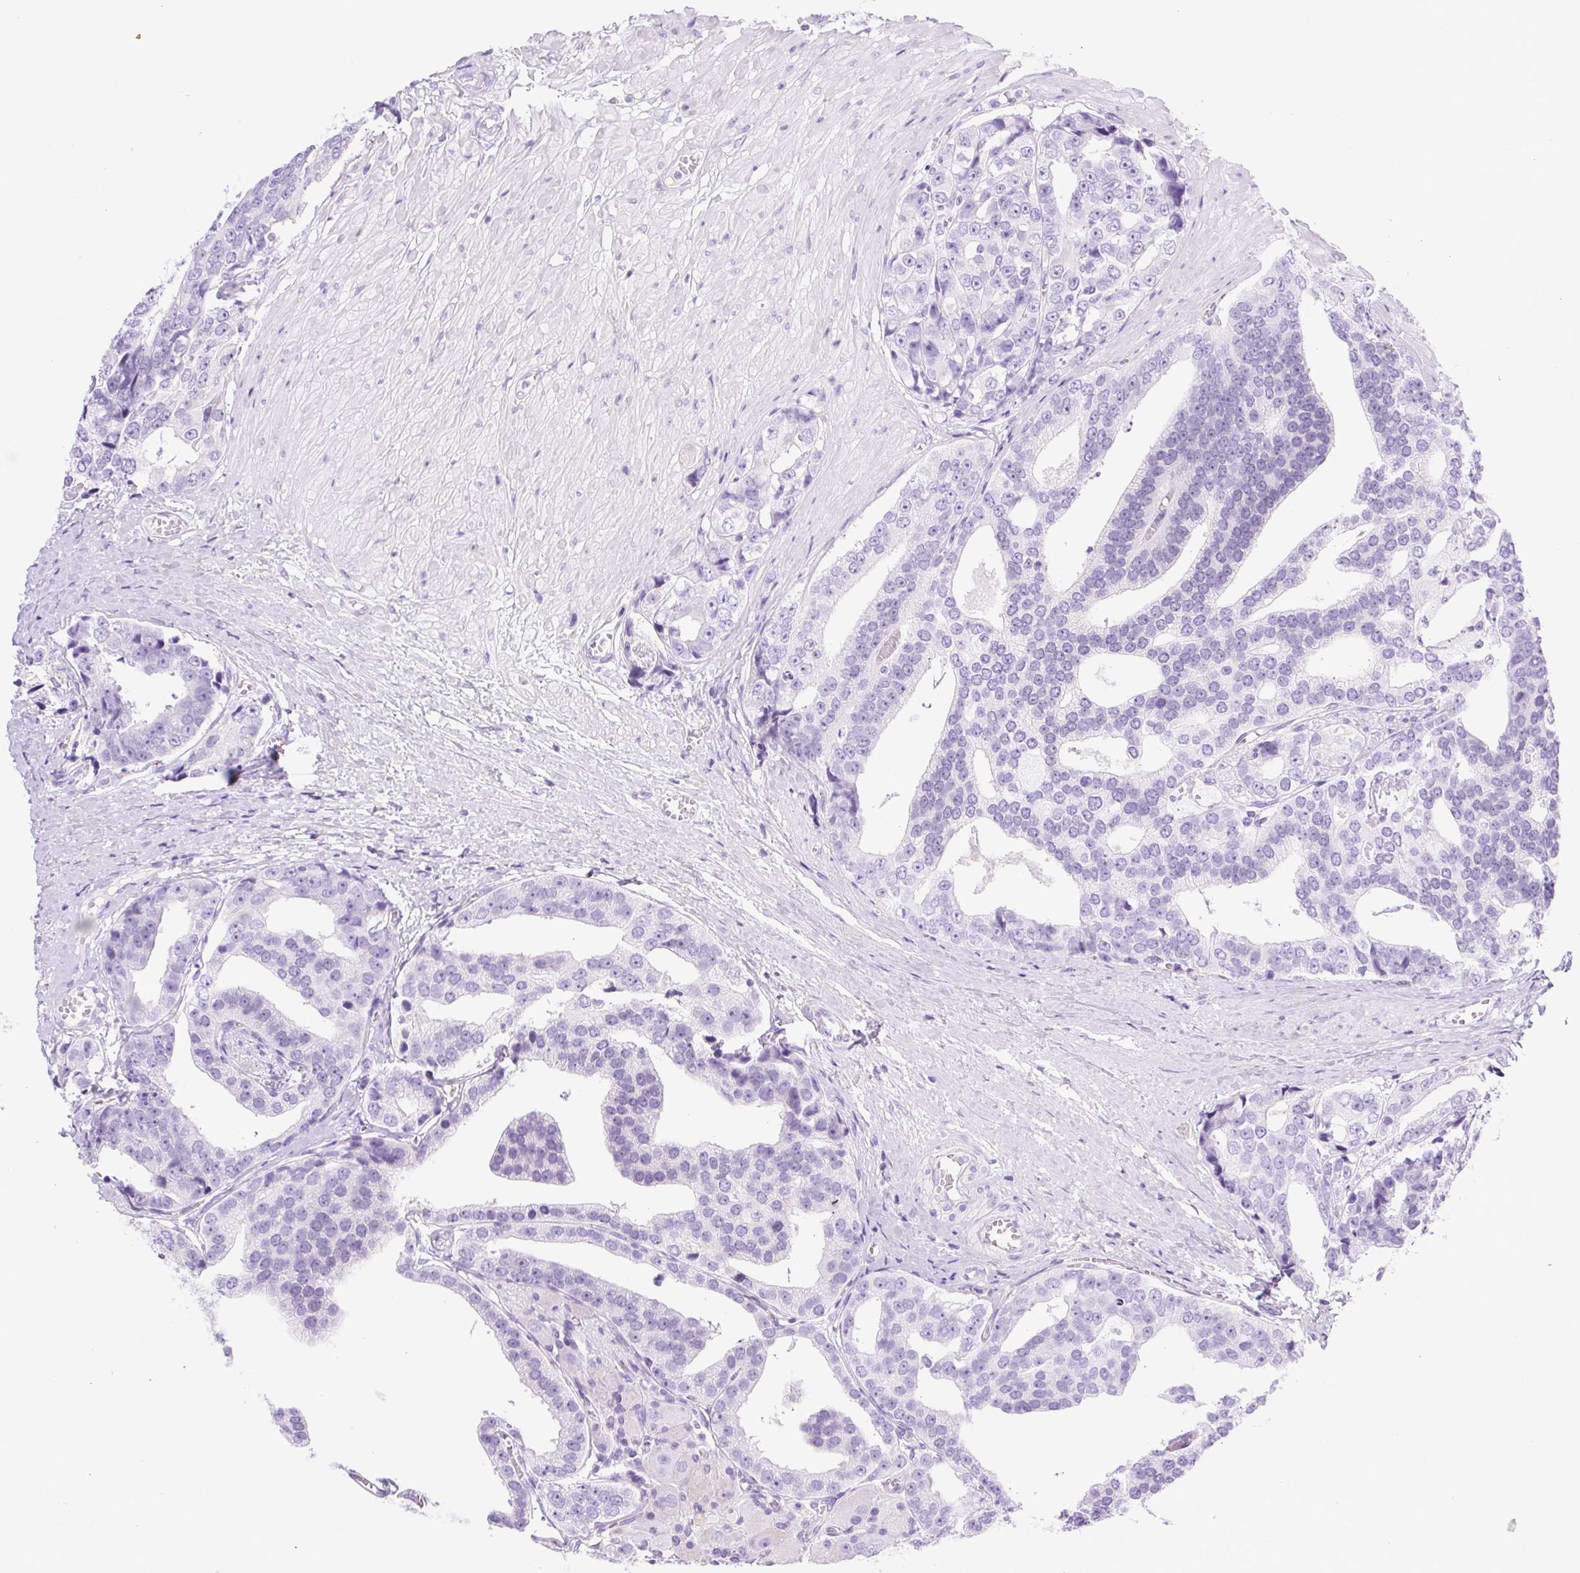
{"staining": {"intensity": "negative", "quantity": "none", "location": "none"}, "tissue": "prostate cancer", "cell_type": "Tumor cells", "image_type": "cancer", "snomed": [{"axis": "morphology", "description": "Adenocarcinoma, High grade"}, {"axis": "topography", "description": "Prostate"}], "caption": "DAB (3,3'-diaminobenzidine) immunohistochemical staining of human prostate adenocarcinoma (high-grade) demonstrates no significant expression in tumor cells. (Stains: DAB (3,3'-diaminobenzidine) immunohistochemistry (IHC) with hematoxylin counter stain, Microscopy: brightfield microscopy at high magnification).", "gene": "SPACA5B", "patient": {"sex": "male", "age": 71}}